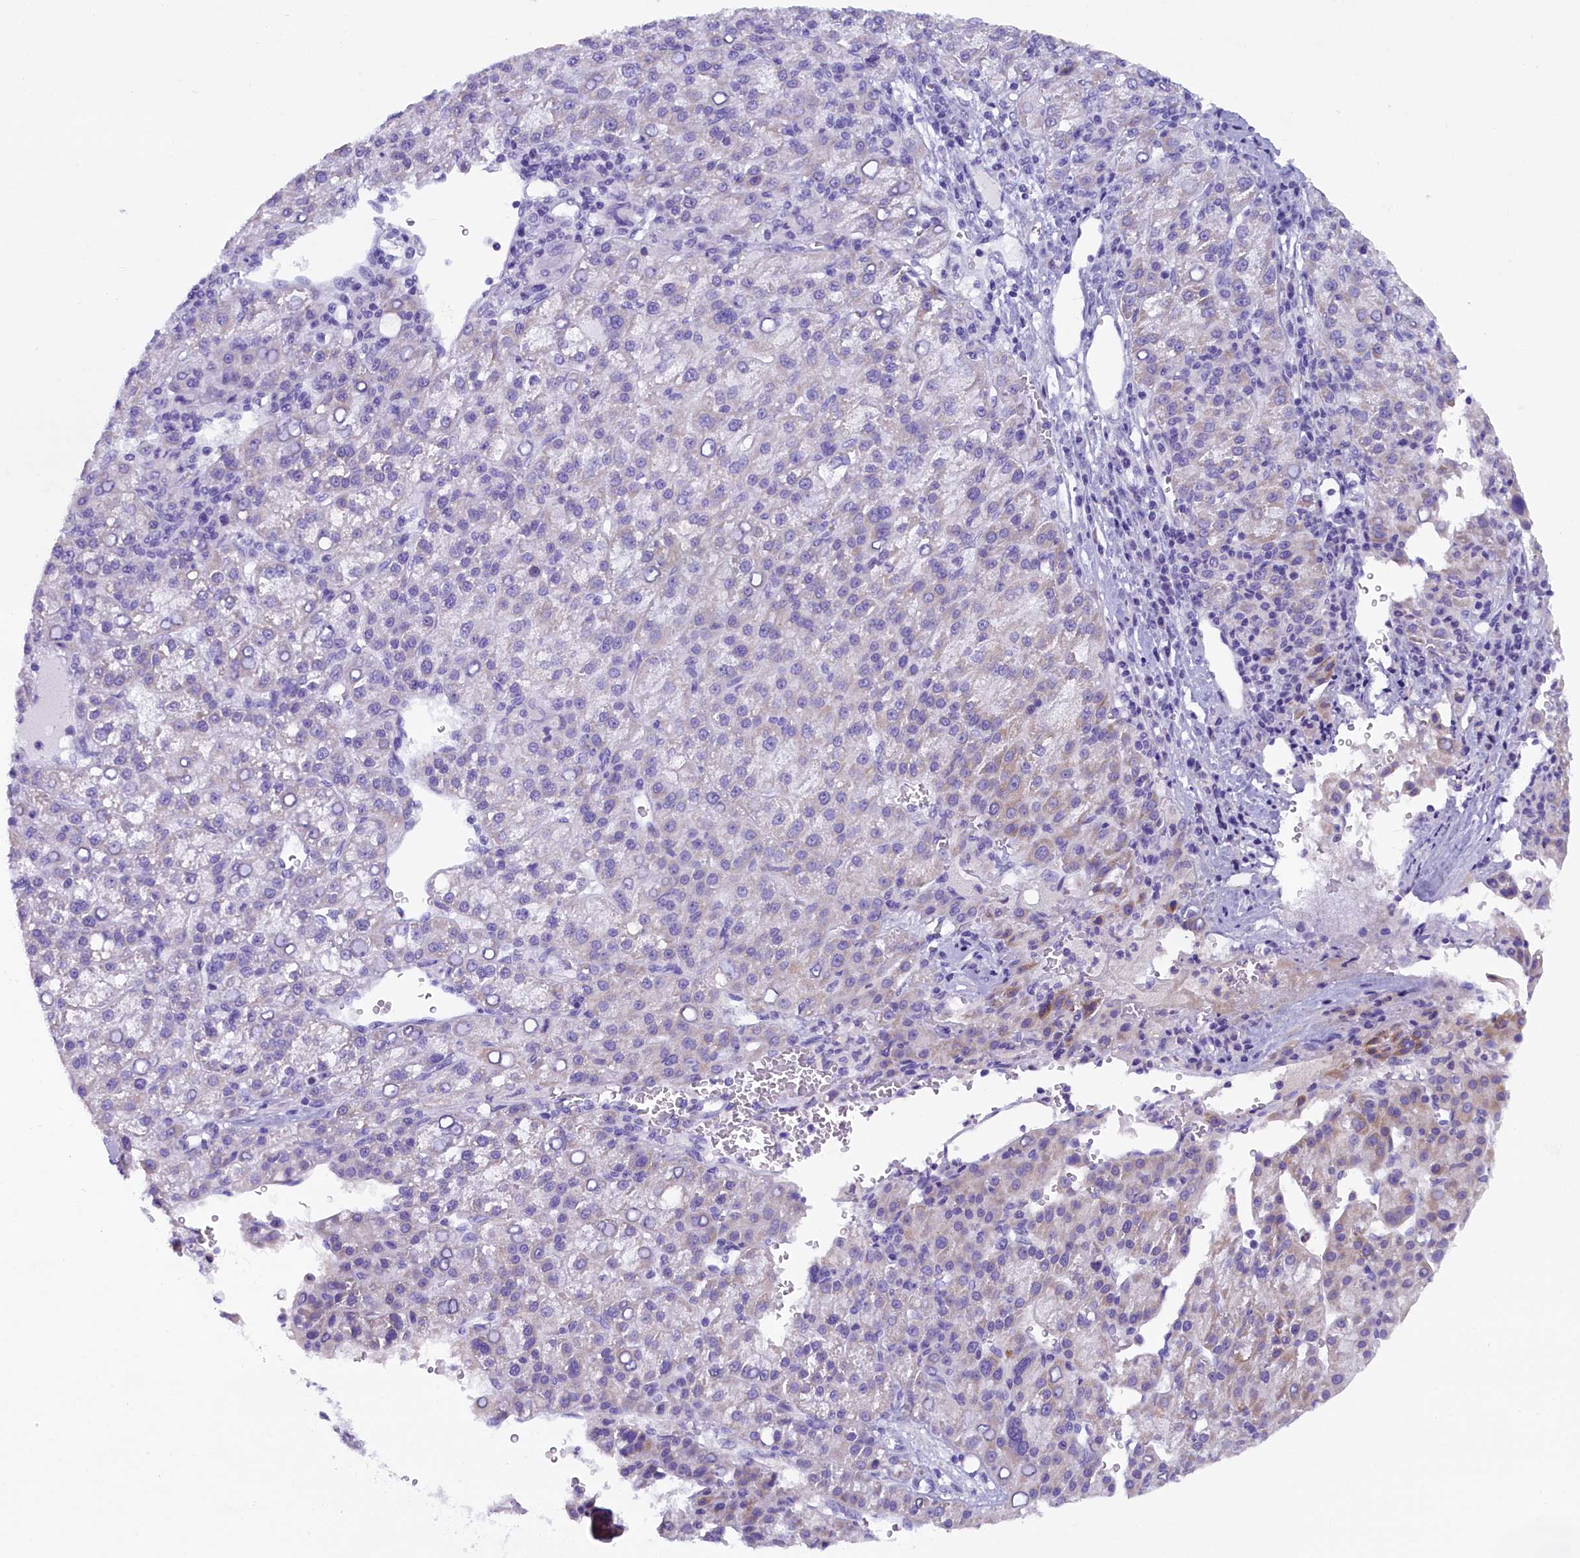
{"staining": {"intensity": "negative", "quantity": "none", "location": "none"}, "tissue": "liver cancer", "cell_type": "Tumor cells", "image_type": "cancer", "snomed": [{"axis": "morphology", "description": "Carcinoma, Hepatocellular, NOS"}, {"axis": "topography", "description": "Liver"}], "caption": "Tumor cells are negative for protein expression in human liver hepatocellular carcinoma.", "gene": "RTTN", "patient": {"sex": "female", "age": 58}}